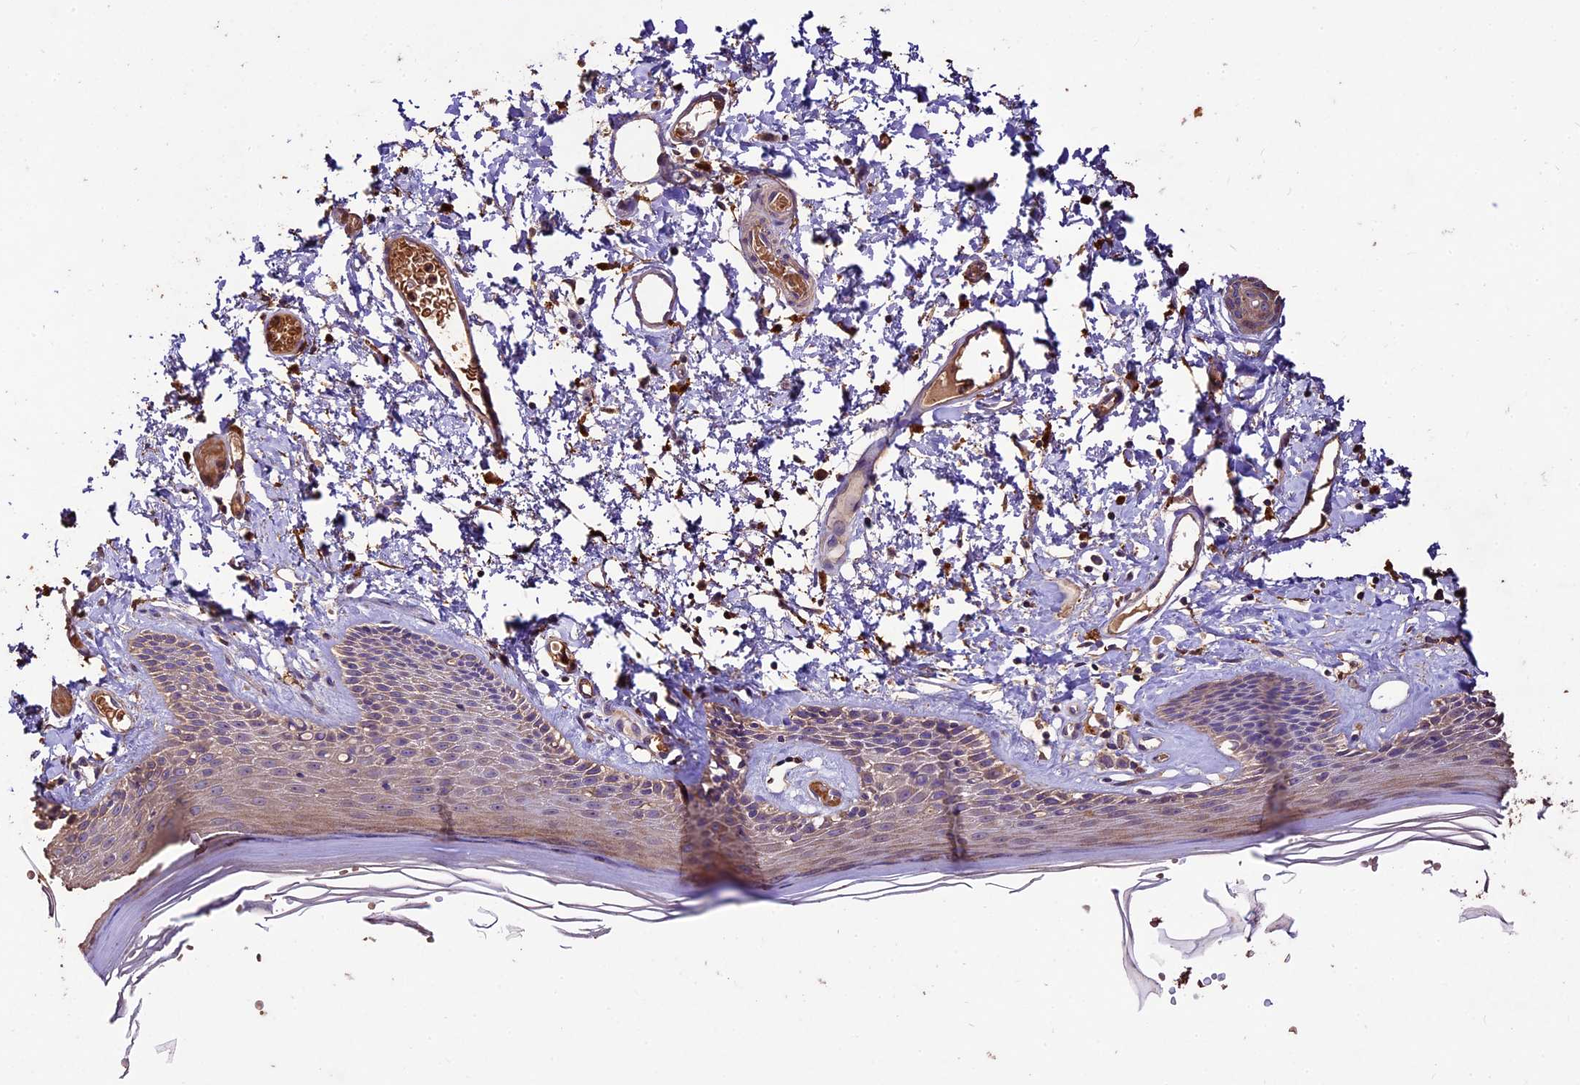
{"staining": {"intensity": "weak", "quantity": "25%-75%", "location": "cytoplasmic/membranous"}, "tissue": "skin", "cell_type": "Epidermal cells", "image_type": "normal", "snomed": [{"axis": "morphology", "description": "Normal tissue, NOS"}, {"axis": "topography", "description": "Adipose tissue"}, {"axis": "topography", "description": "Vascular tissue"}, {"axis": "topography", "description": "Vulva"}, {"axis": "topography", "description": "Peripheral nerve tissue"}], "caption": "Normal skin was stained to show a protein in brown. There is low levels of weak cytoplasmic/membranous staining in approximately 25%-75% of epidermal cells.", "gene": "CRLF1", "patient": {"sex": "female", "age": 86}}